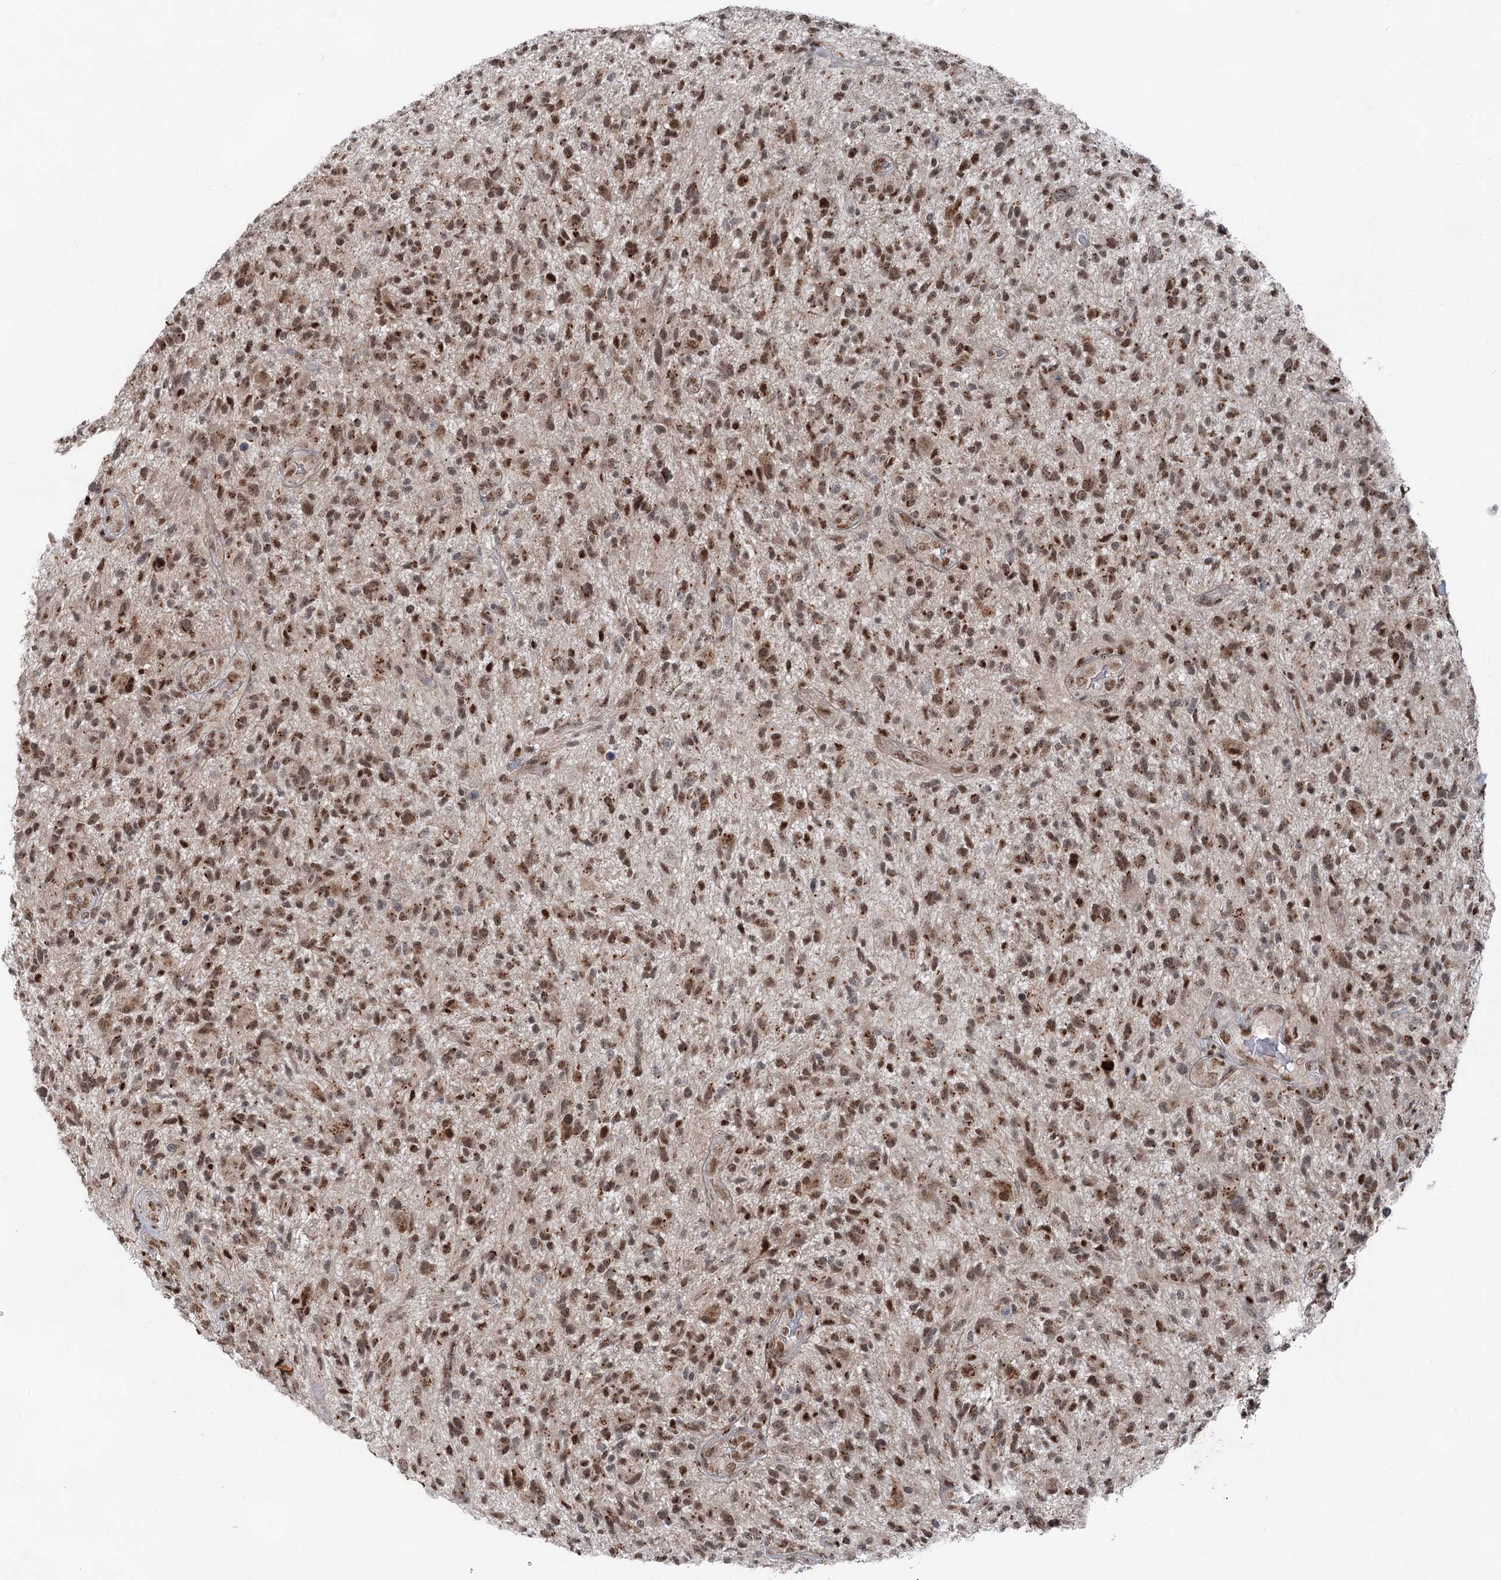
{"staining": {"intensity": "moderate", "quantity": ">75%", "location": "nuclear"}, "tissue": "glioma", "cell_type": "Tumor cells", "image_type": "cancer", "snomed": [{"axis": "morphology", "description": "Glioma, malignant, High grade"}, {"axis": "topography", "description": "Brain"}], "caption": "Malignant glioma (high-grade) stained with a protein marker demonstrates moderate staining in tumor cells.", "gene": "ZCCHC8", "patient": {"sex": "male", "age": 47}}